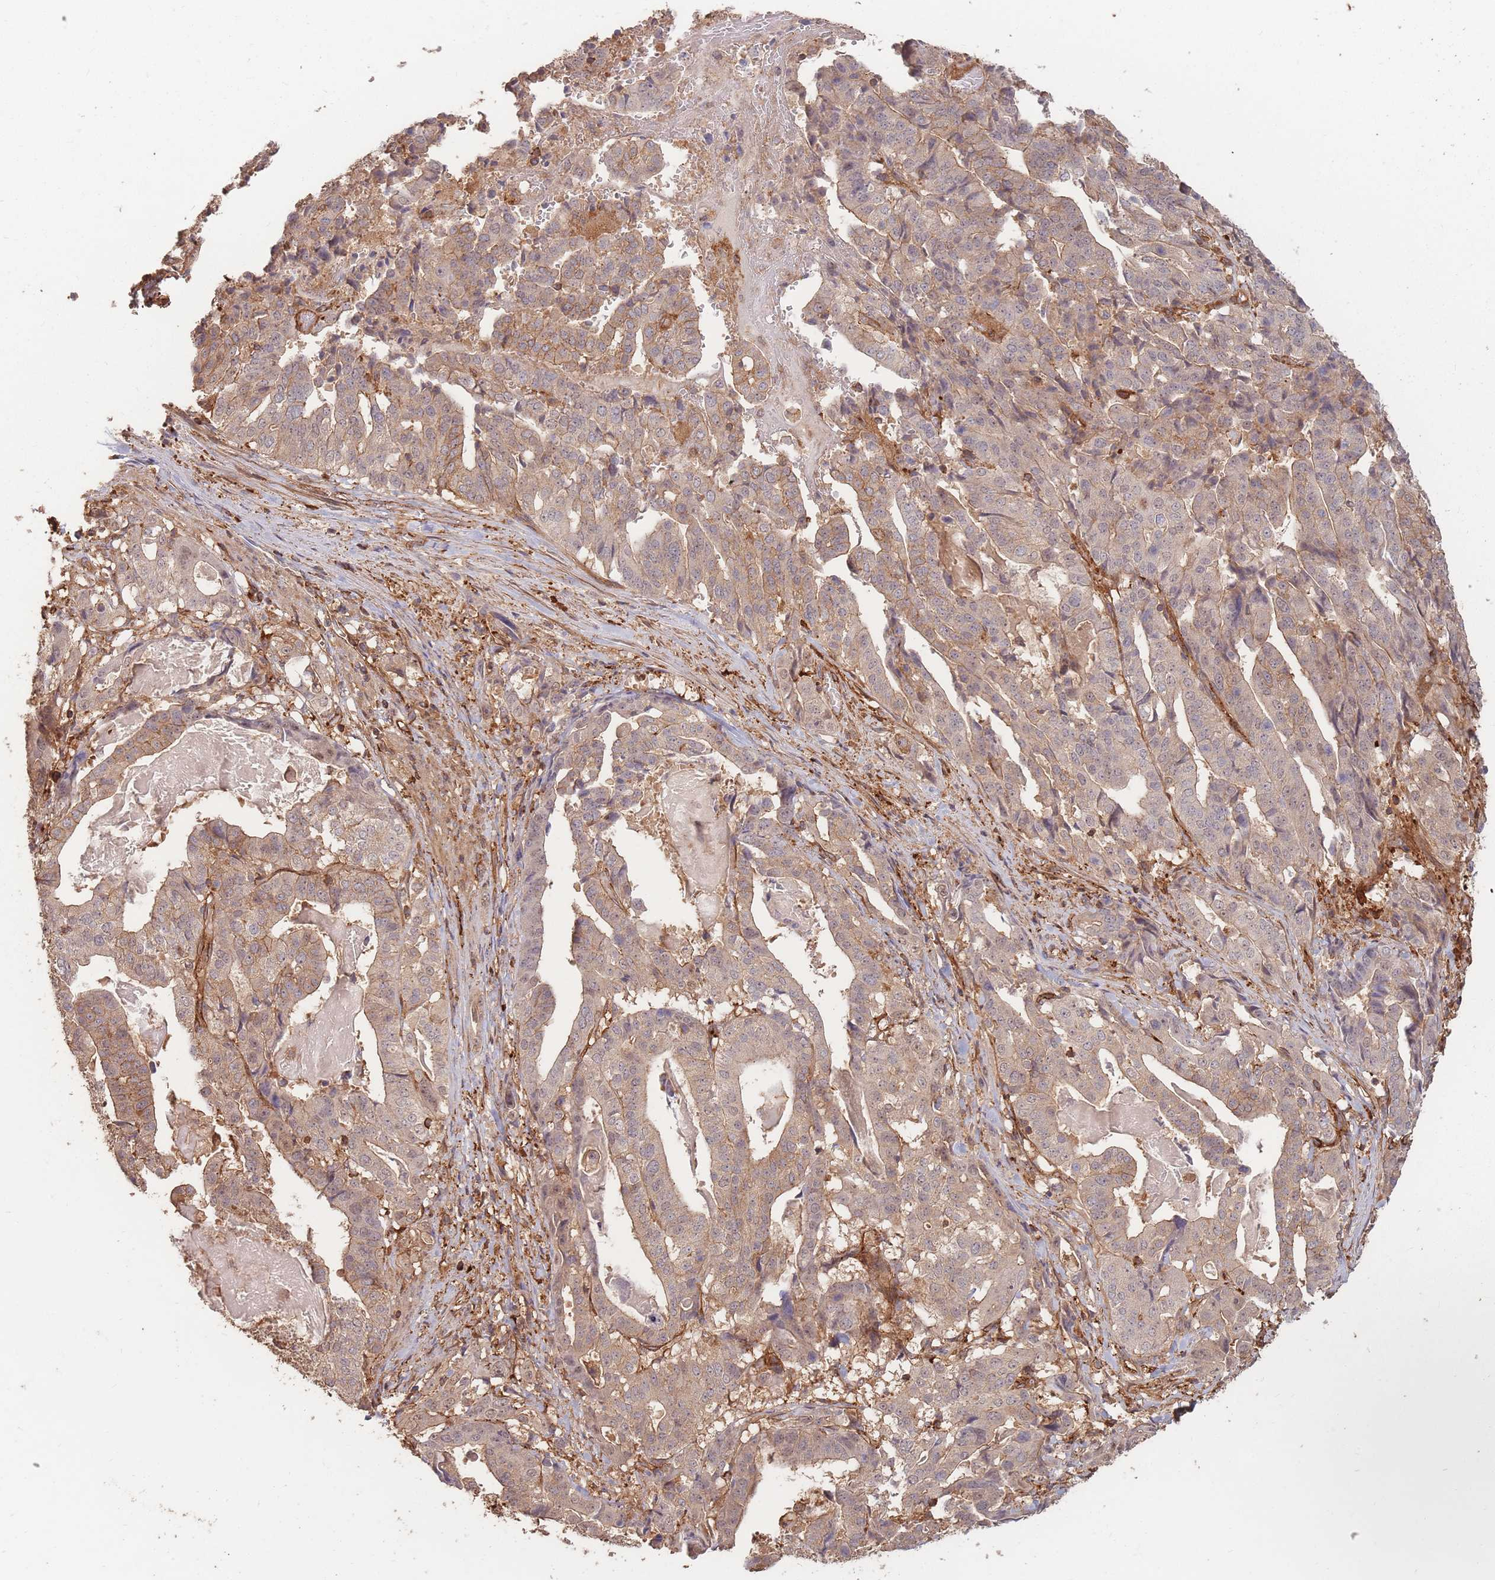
{"staining": {"intensity": "moderate", "quantity": ">75%", "location": "cytoplasmic/membranous"}, "tissue": "stomach cancer", "cell_type": "Tumor cells", "image_type": "cancer", "snomed": [{"axis": "morphology", "description": "Adenocarcinoma, NOS"}, {"axis": "topography", "description": "Stomach"}], "caption": "Adenocarcinoma (stomach) stained with a brown dye exhibits moderate cytoplasmic/membranous positive expression in about >75% of tumor cells.", "gene": "PLS3", "patient": {"sex": "male", "age": 48}}